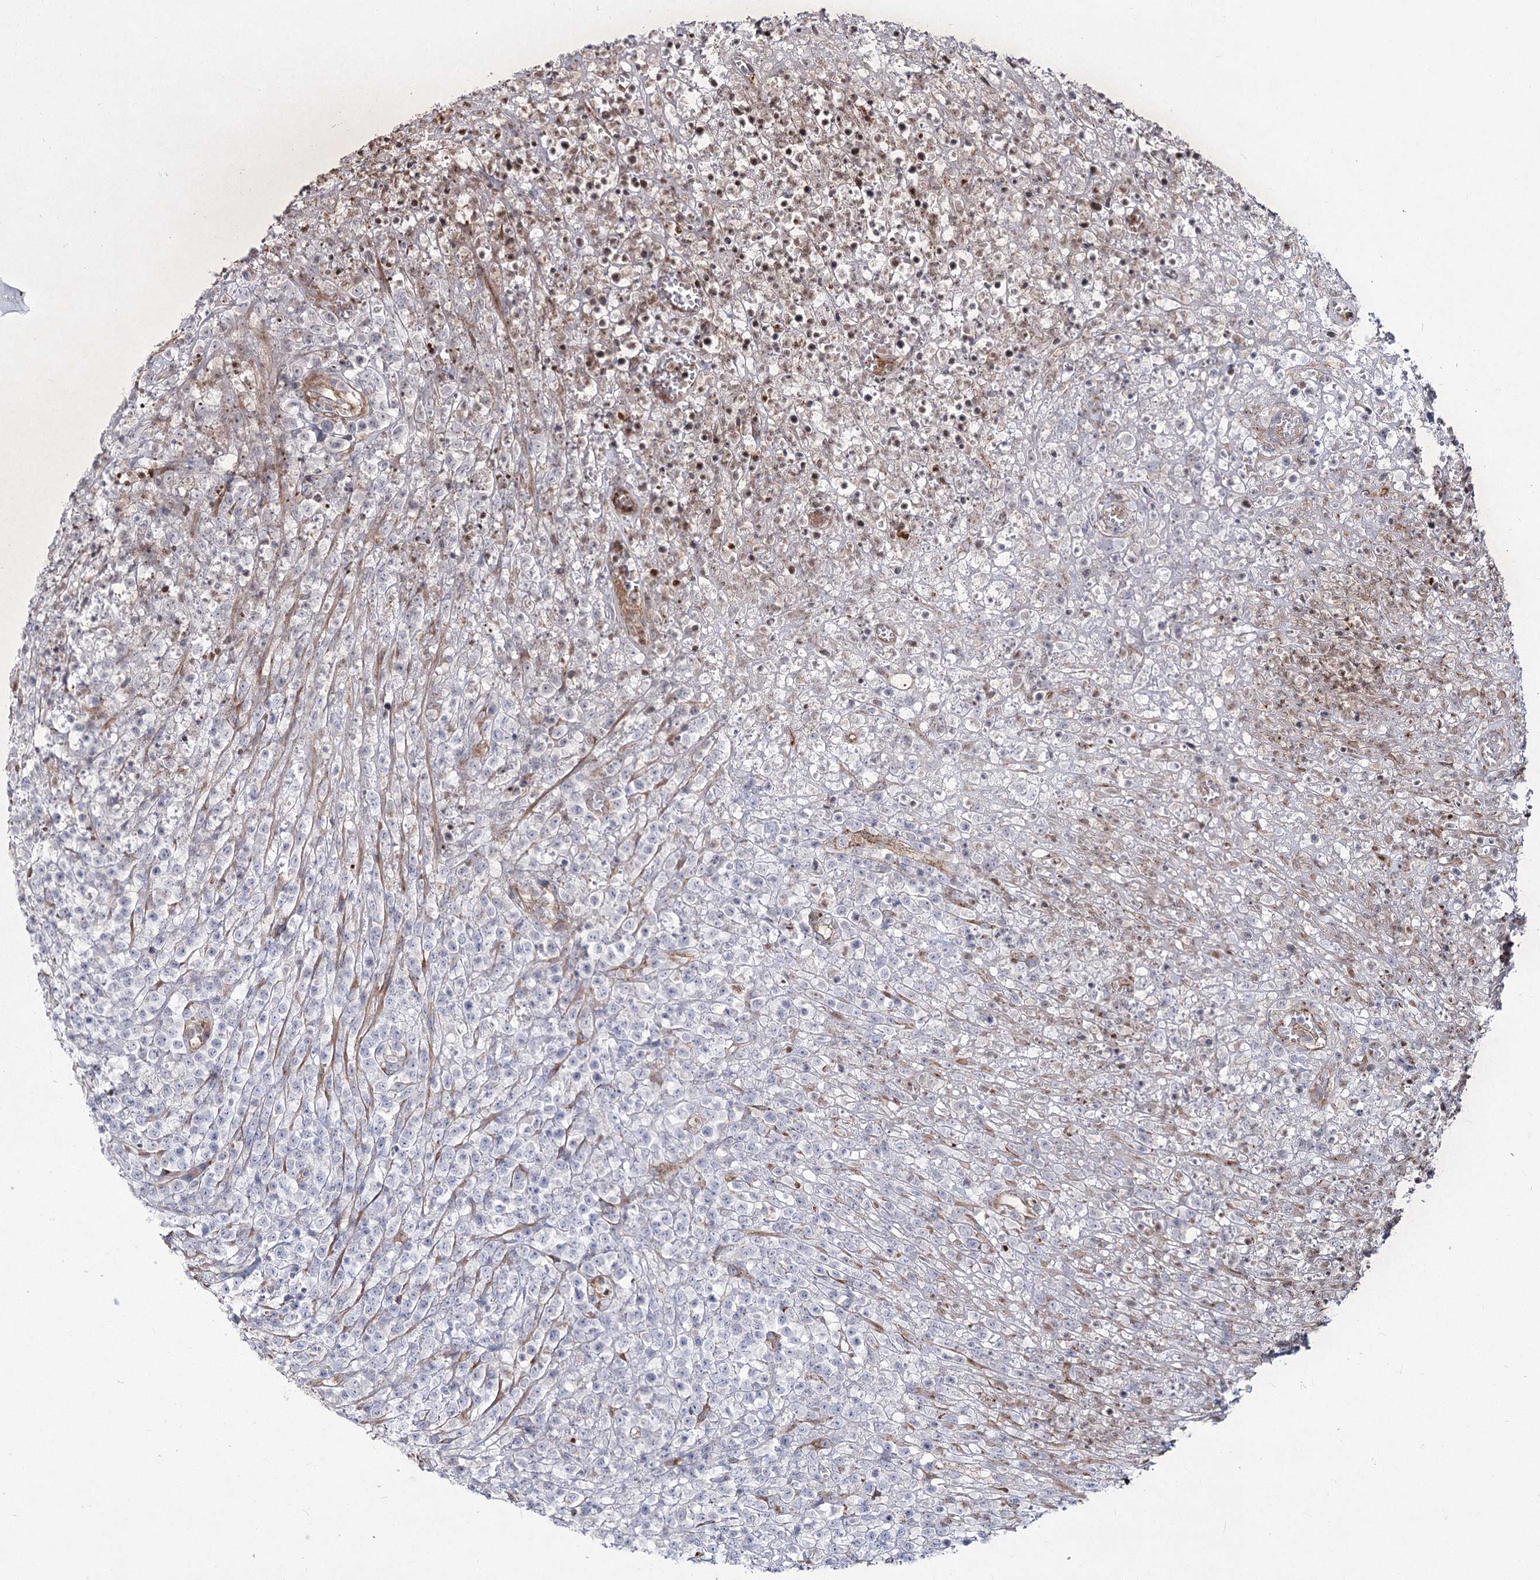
{"staining": {"intensity": "negative", "quantity": "none", "location": "none"}, "tissue": "lymphoma", "cell_type": "Tumor cells", "image_type": "cancer", "snomed": [{"axis": "morphology", "description": "Malignant lymphoma, non-Hodgkin's type, High grade"}, {"axis": "topography", "description": "Colon"}], "caption": "An immunohistochemistry micrograph of malignant lymphoma, non-Hodgkin's type (high-grade) is shown. There is no staining in tumor cells of malignant lymphoma, non-Hodgkin's type (high-grade). The staining is performed using DAB (3,3'-diaminobenzidine) brown chromogen with nuclei counter-stained in using hematoxylin.", "gene": "ME3", "patient": {"sex": "female", "age": 53}}